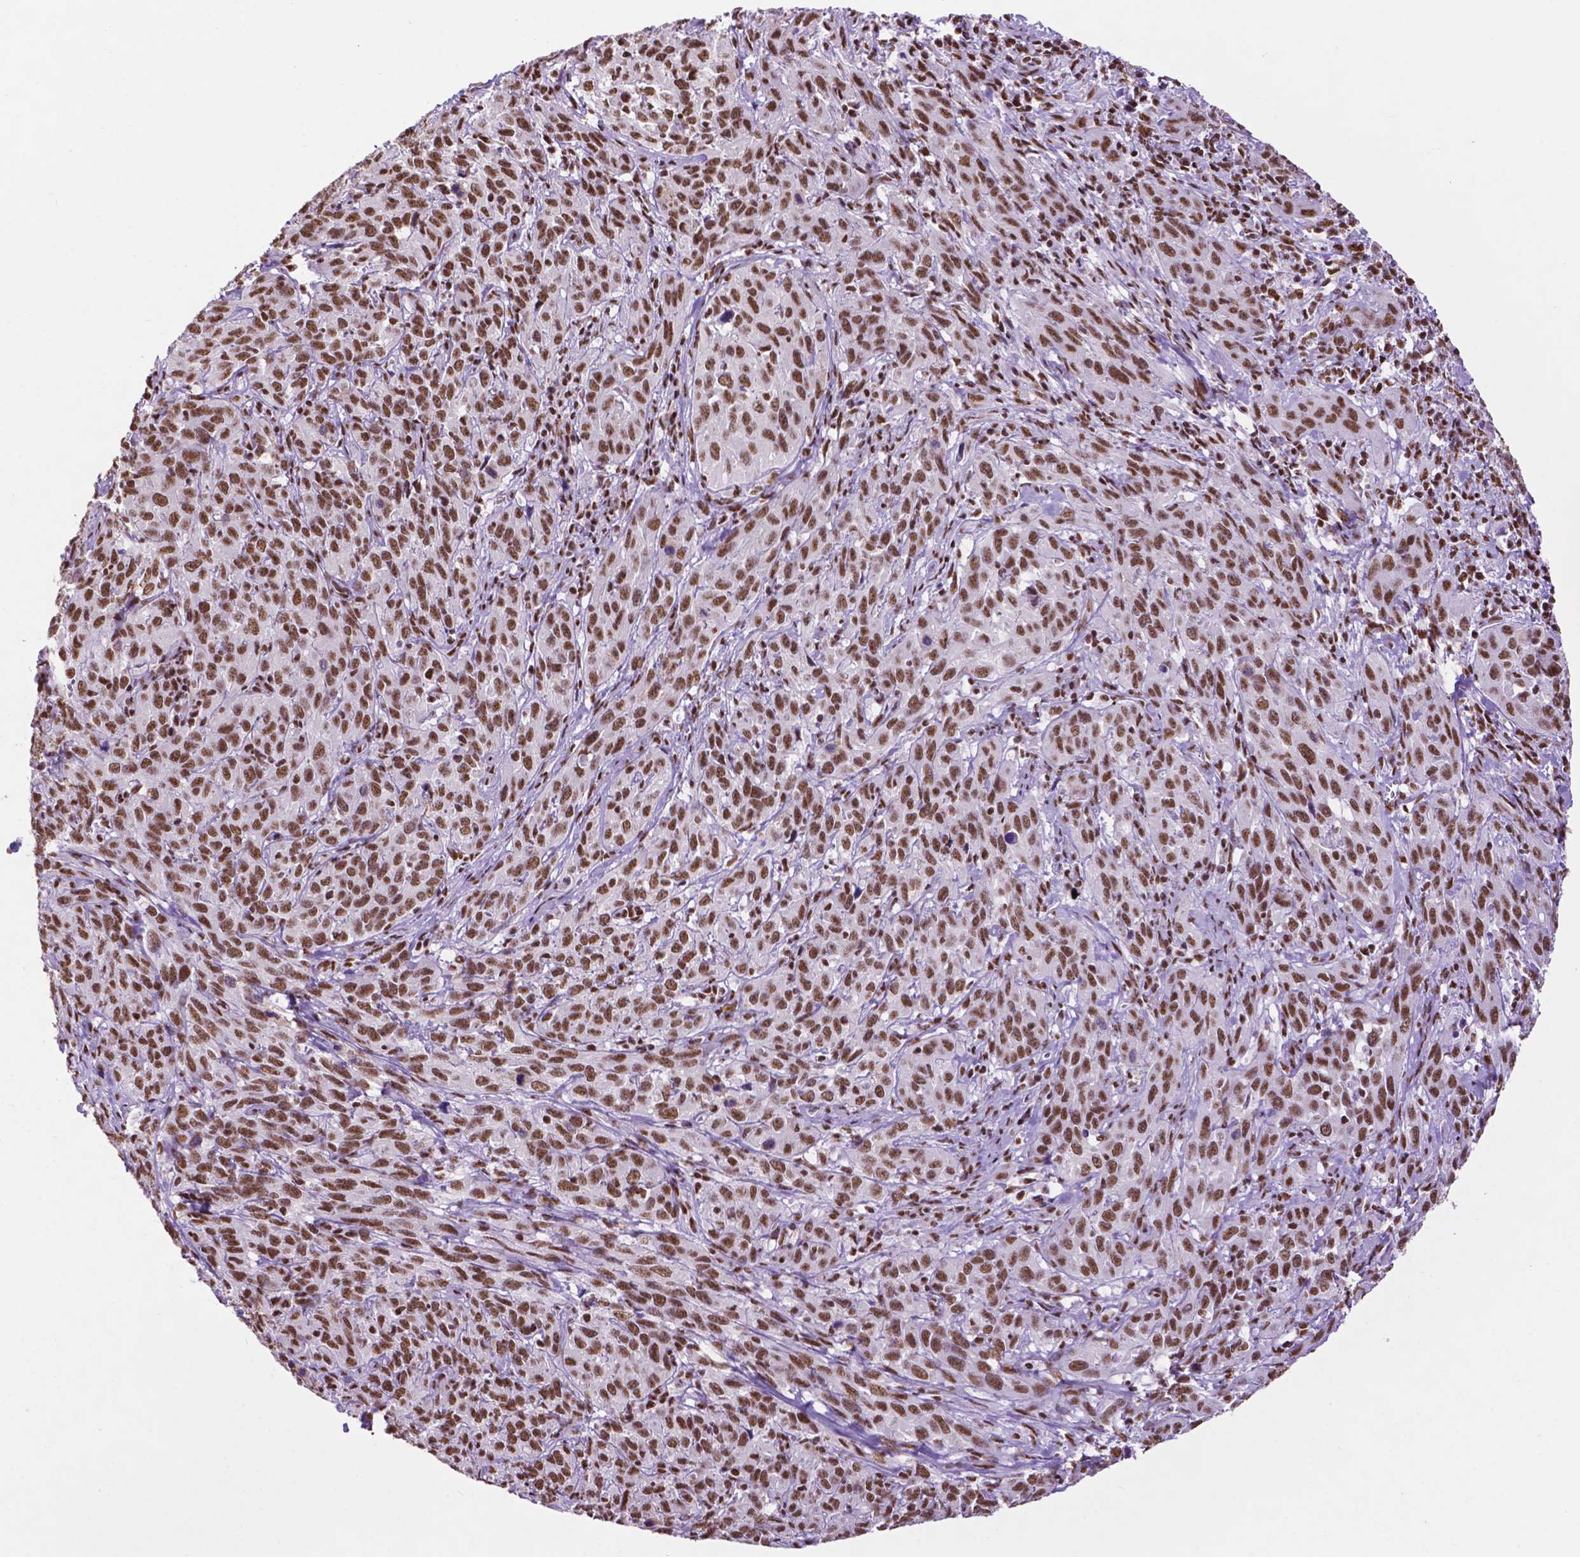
{"staining": {"intensity": "strong", "quantity": ">75%", "location": "nuclear"}, "tissue": "cervical cancer", "cell_type": "Tumor cells", "image_type": "cancer", "snomed": [{"axis": "morphology", "description": "Squamous cell carcinoma, NOS"}, {"axis": "topography", "description": "Cervix"}], "caption": "High-power microscopy captured an IHC photomicrograph of cervical cancer, revealing strong nuclear positivity in approximately >75% of tumor cells.", "gene": "CCAR2", "patient": {"sex": "female", "age": 51}}